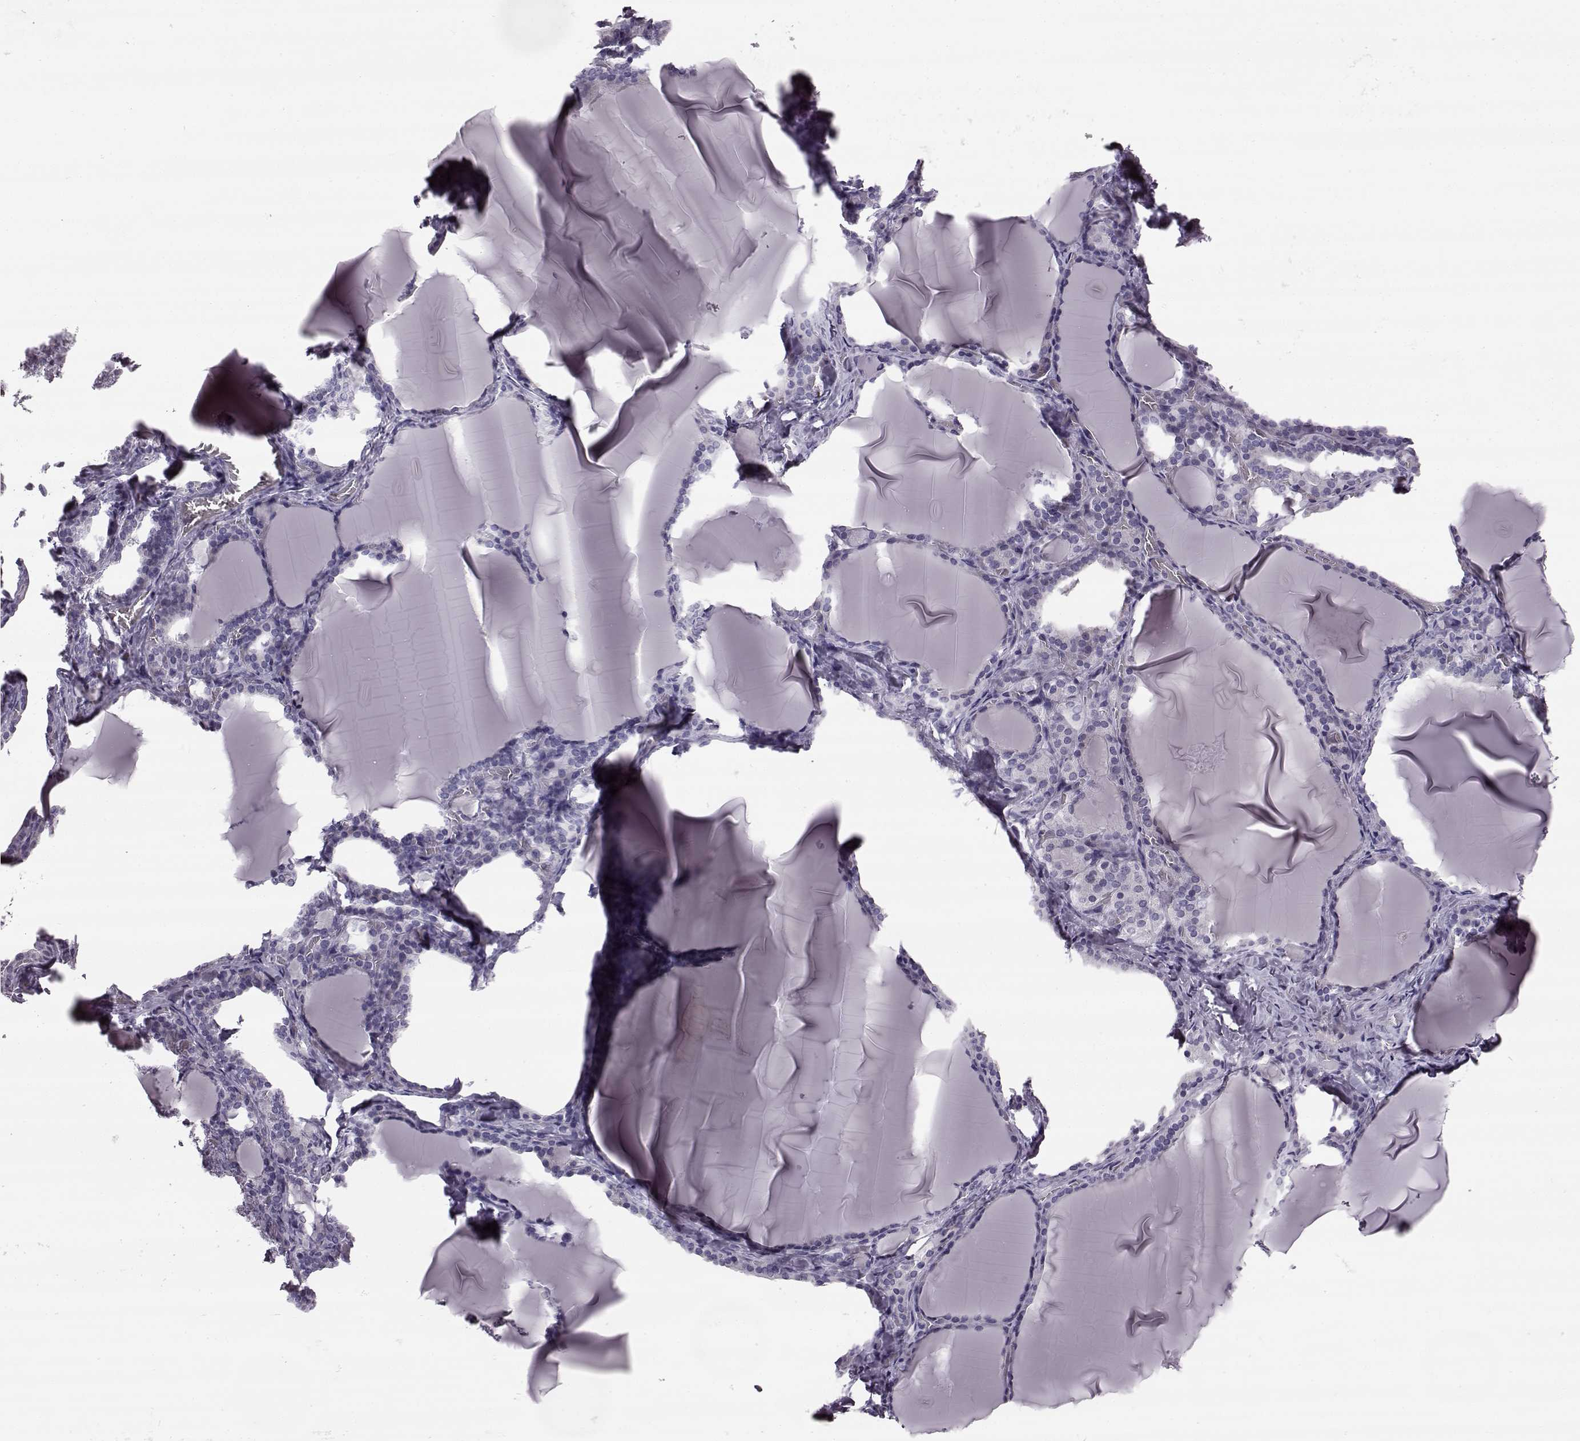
{"staining": {"intensity": "negative", "quantity": "none", "location": "none"}, "tissue": "thyroid gland", "cell_type": "Glandular cells", "image_type": "normal", "snomed": [{"axis": "morphology", "description": "Normal tissue, NOS"}, {"axis": "morphology", "description": "Hyperplasia, NOS"}, {"axis": "topography", "description": "Thyroid gland"}], "caption": "Image shows no significant protein positivity in glandular cells of unremarkable thyroid gland.", "gene": "ODAD4", "patient": {"sex": "female", "age": 27}}